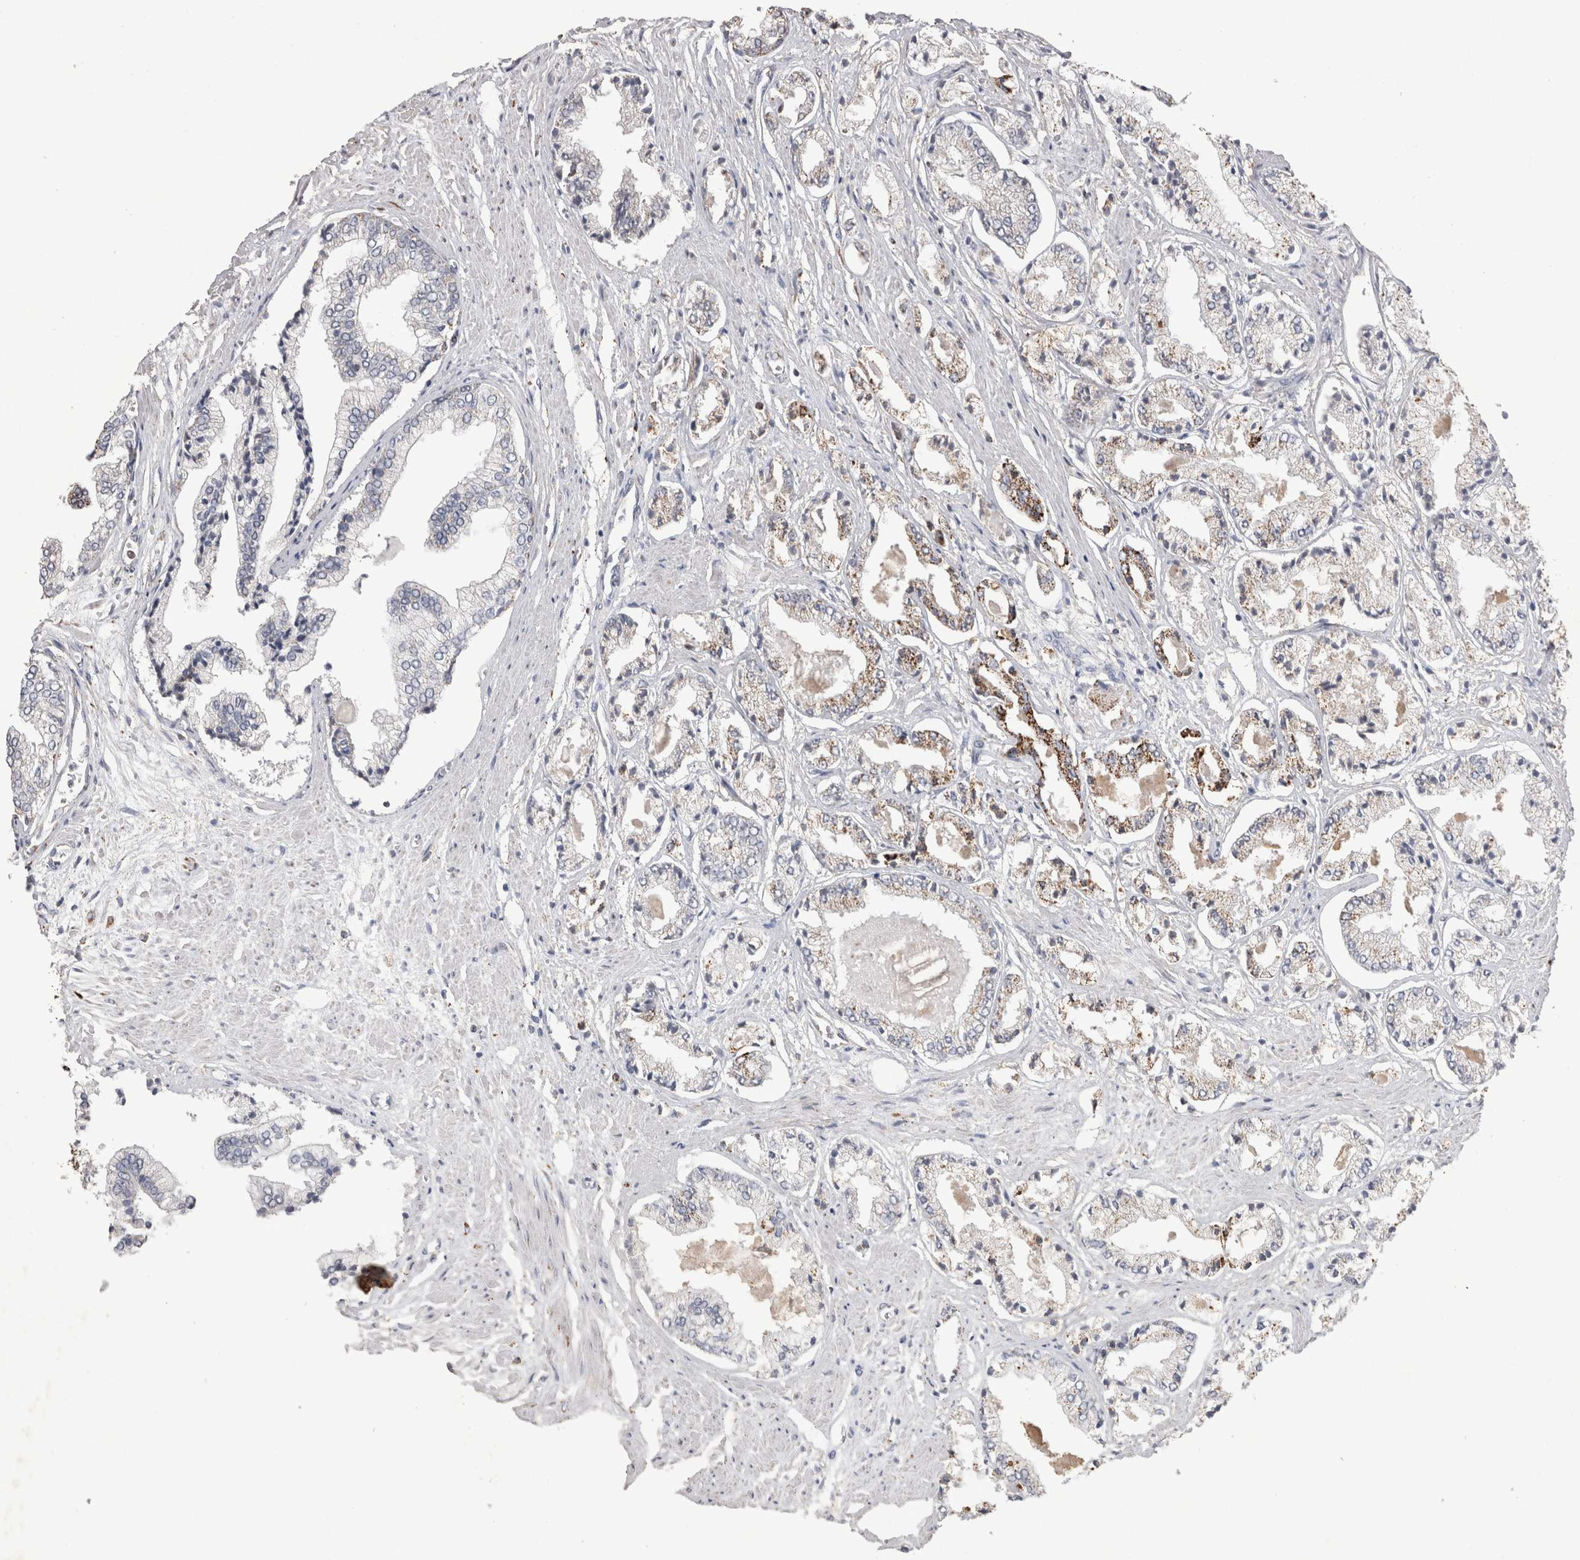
{"staining": {"intensity": "moderate", "quantity": "25%-75%", "location": "cytoplasmic/membranous"}, "tissue": "prostate cancer", "cell_type": "Tumor cells", "image_type": "cancer", "snomed": [{"axis": "morphology", "description": "Adenocarcinoma, Low grade"}, {"axis": "topography", "description": "Prostate"}], "caption": "Moderate cytoplasmic/membranous staining is present in approximately 25%-75% of tumor cells in prostate adenocarcinoma (low-grade).", "gene": "DKK3", "patient": {"sex": "male", "age": 52}}